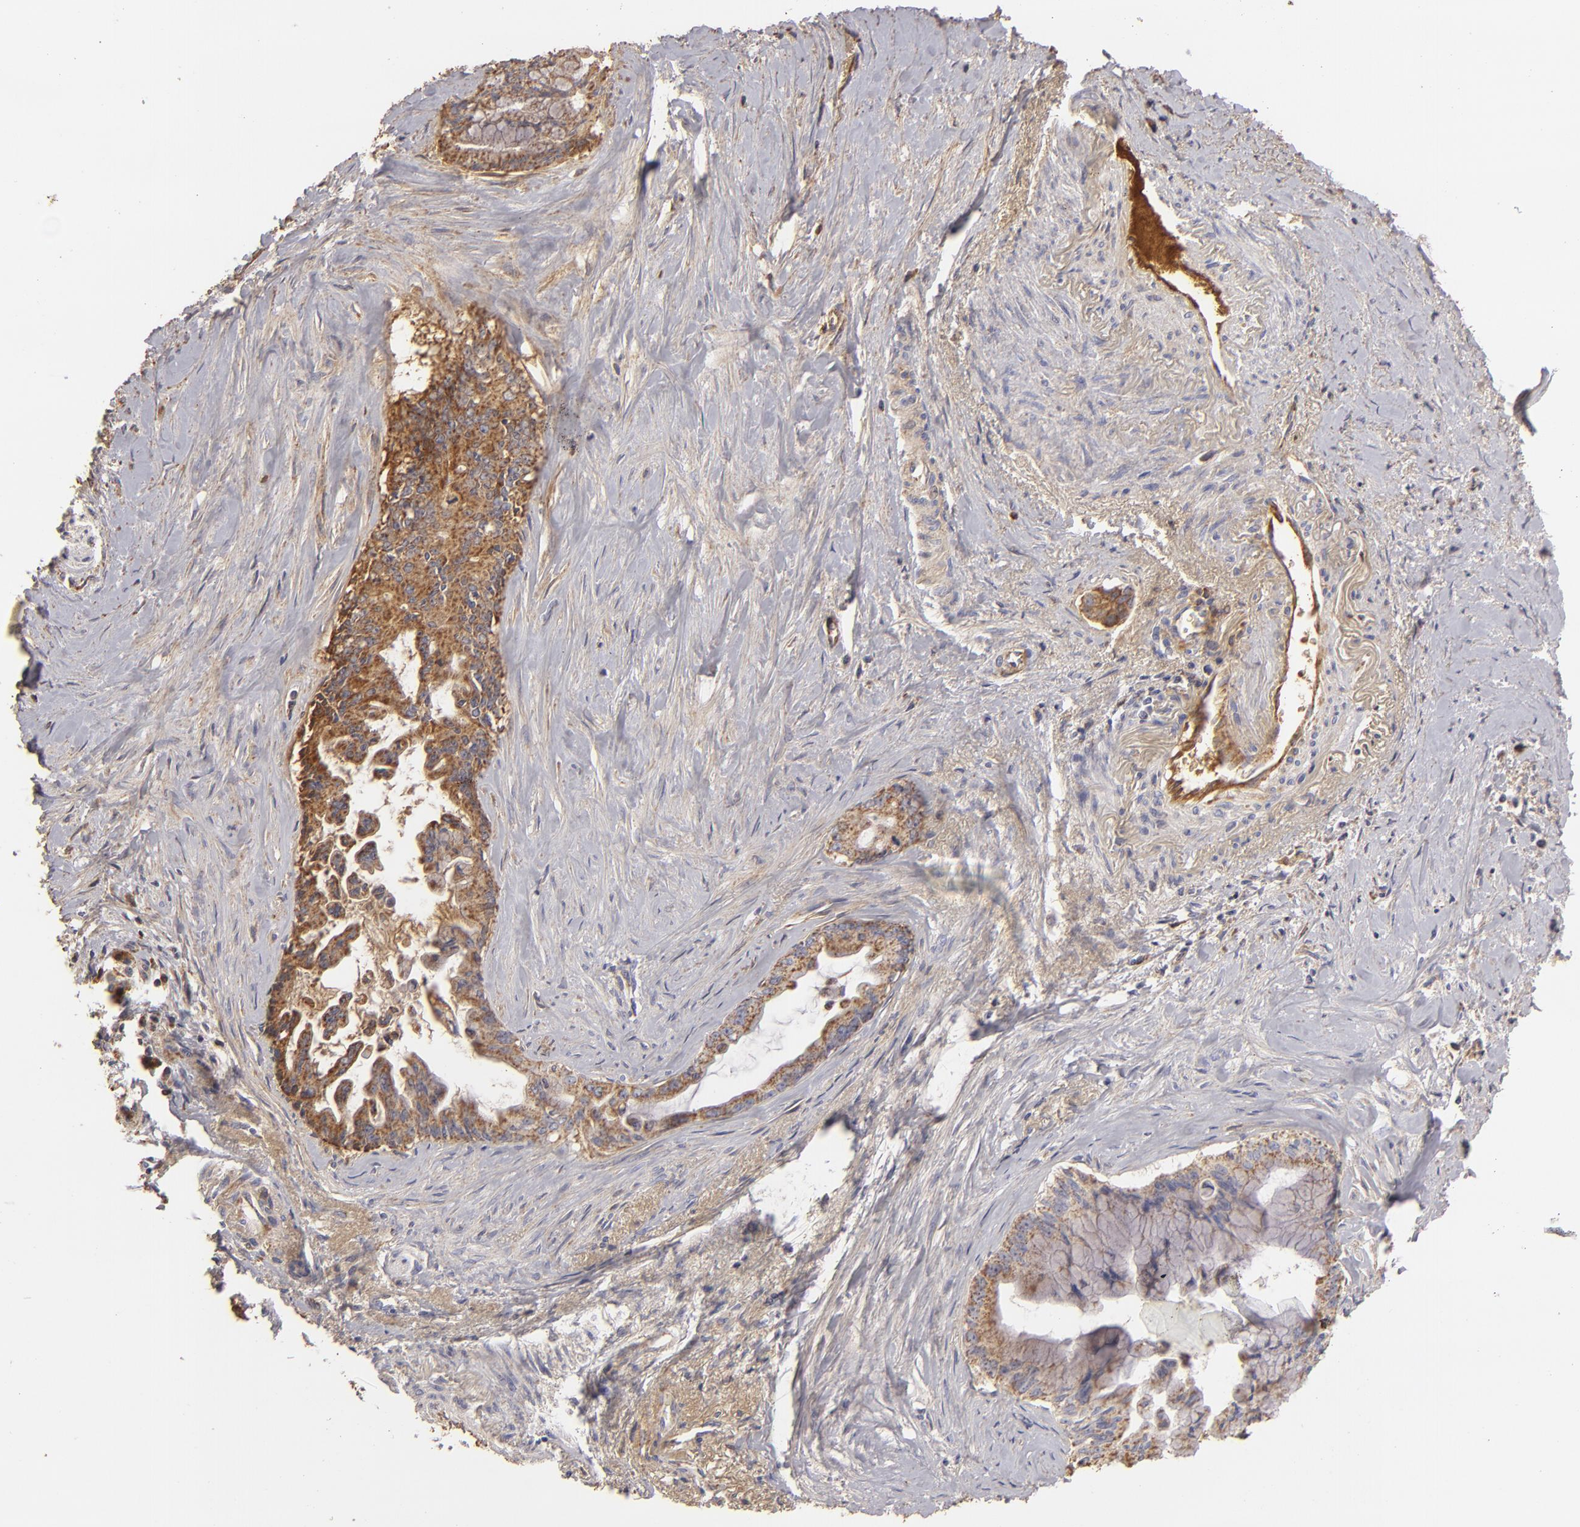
{"staining": {"intensity": "moderate", "quantity": ">75%", "location": "cytoplasmic/membranous"}, "tissue": "pancreatic cancer", "cell_type": "Tumor cells", "image_type": "cancer", "snomed": [{"axis": "morphology", "description": "Adenocarcinoma, NOS"}, {"axis": "topography", "description": "Pancreas"}], "caption": "Immunohistochemical staining of human pancreatic cancer reveals medium levels of moderate cytoplasmic/membranous expression in about >75% of tumor cells. The staining was performed using DAB to visualize the protein expression in brown, while the nuclei were stained in blue with hematoxylin (Magnification: 20x).", "gene": "CFB", "patient": {"sex": "male", "age": 59}}